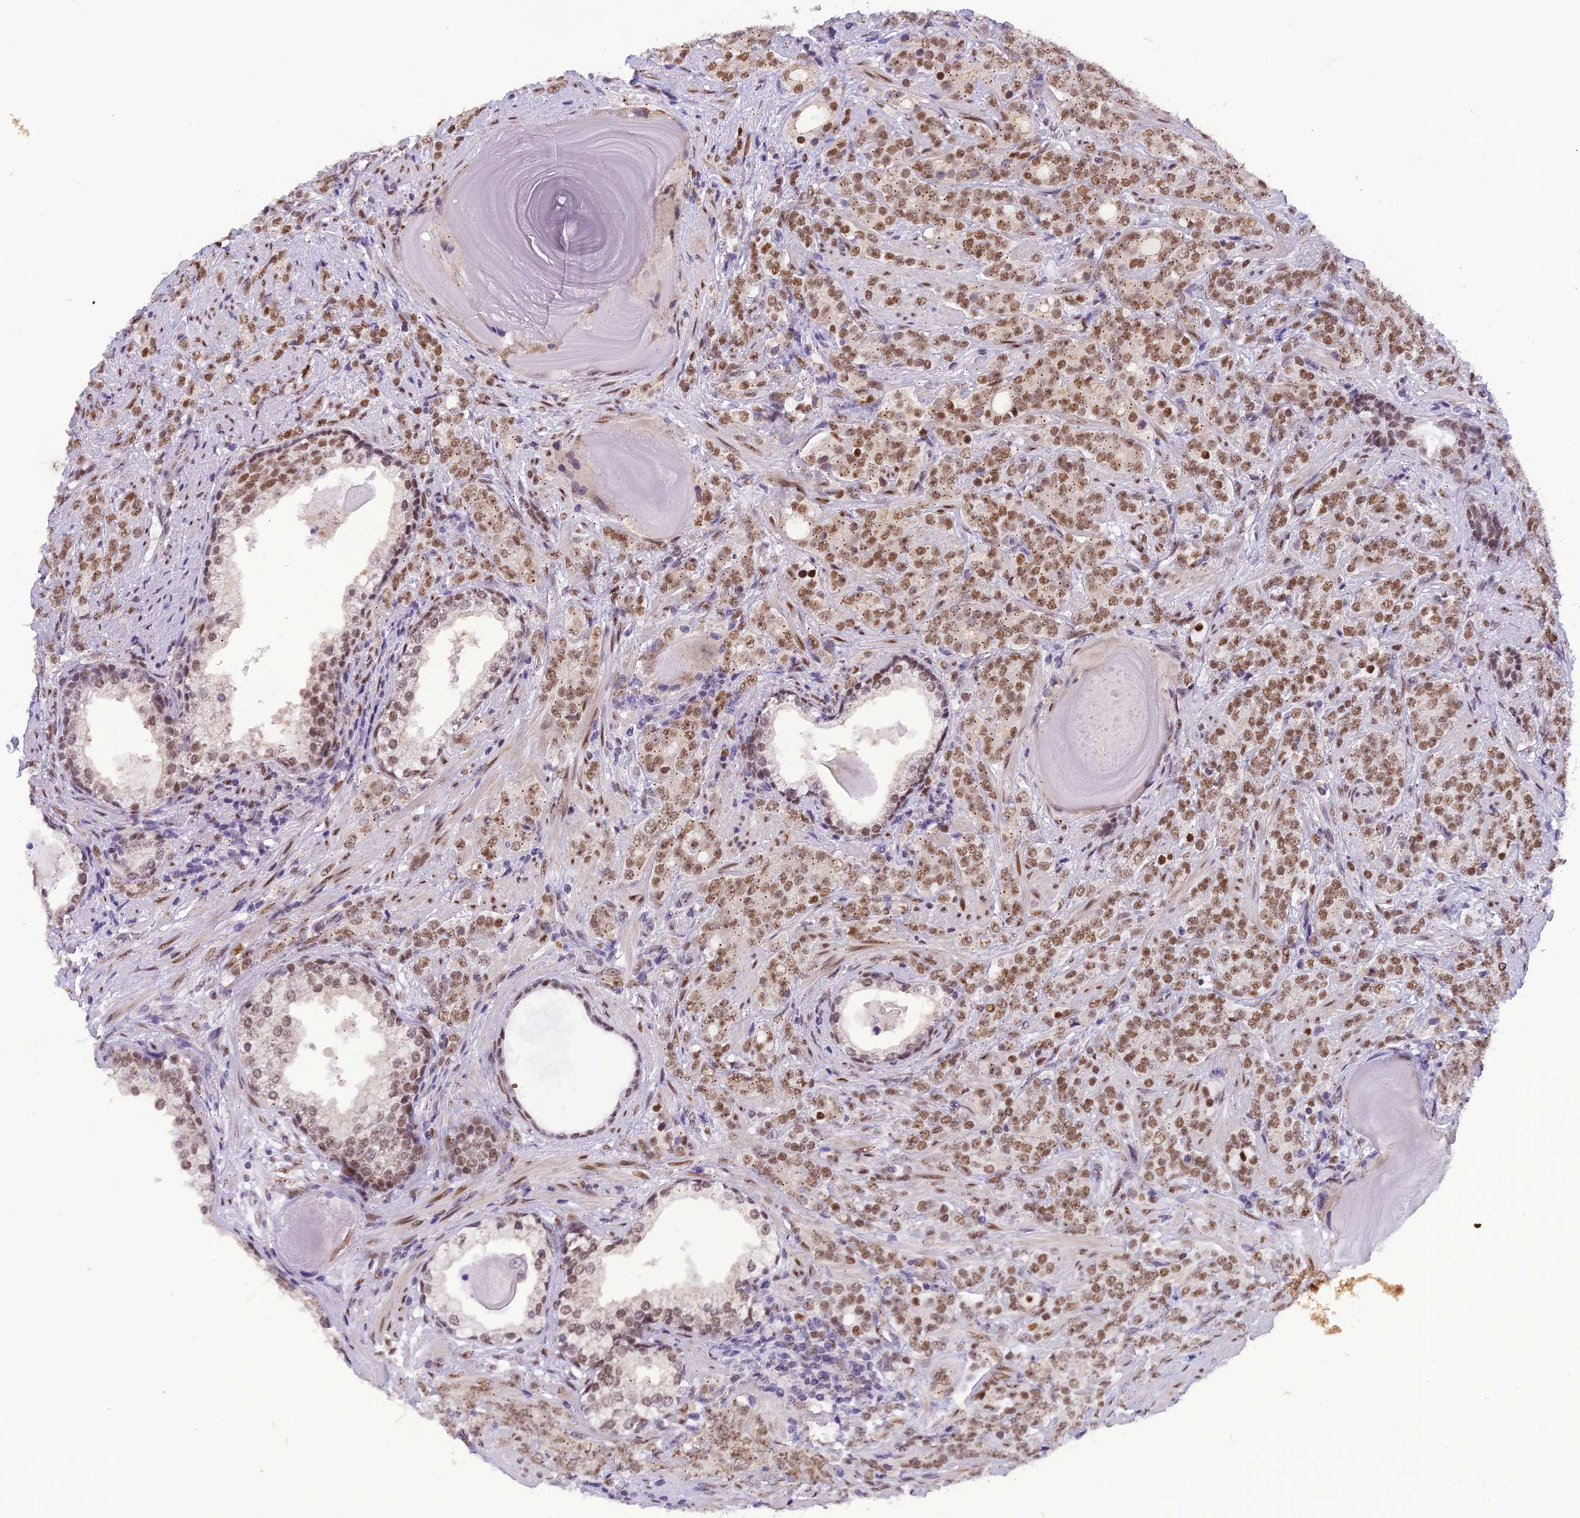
{"staining": {"intensity": "moderate", "quantity": ">75%", "location": "nuclear"}, "tissue": "prostate cancer", "cell_type": "Tumor cells", "image_type": "cancer", "snomed": [{"axis": "morphology", "description": "Adenocarcinoma, High grade"}, {"axis": "topography", "description": "Prostate"}], "caption": "Protein staining of prostate cancer tissue reveals moderate nuclear staining in approximately >75% of tumor cells.", "gene": "IRF2BP1", "patient": {"sex": "male", "age": 64}}